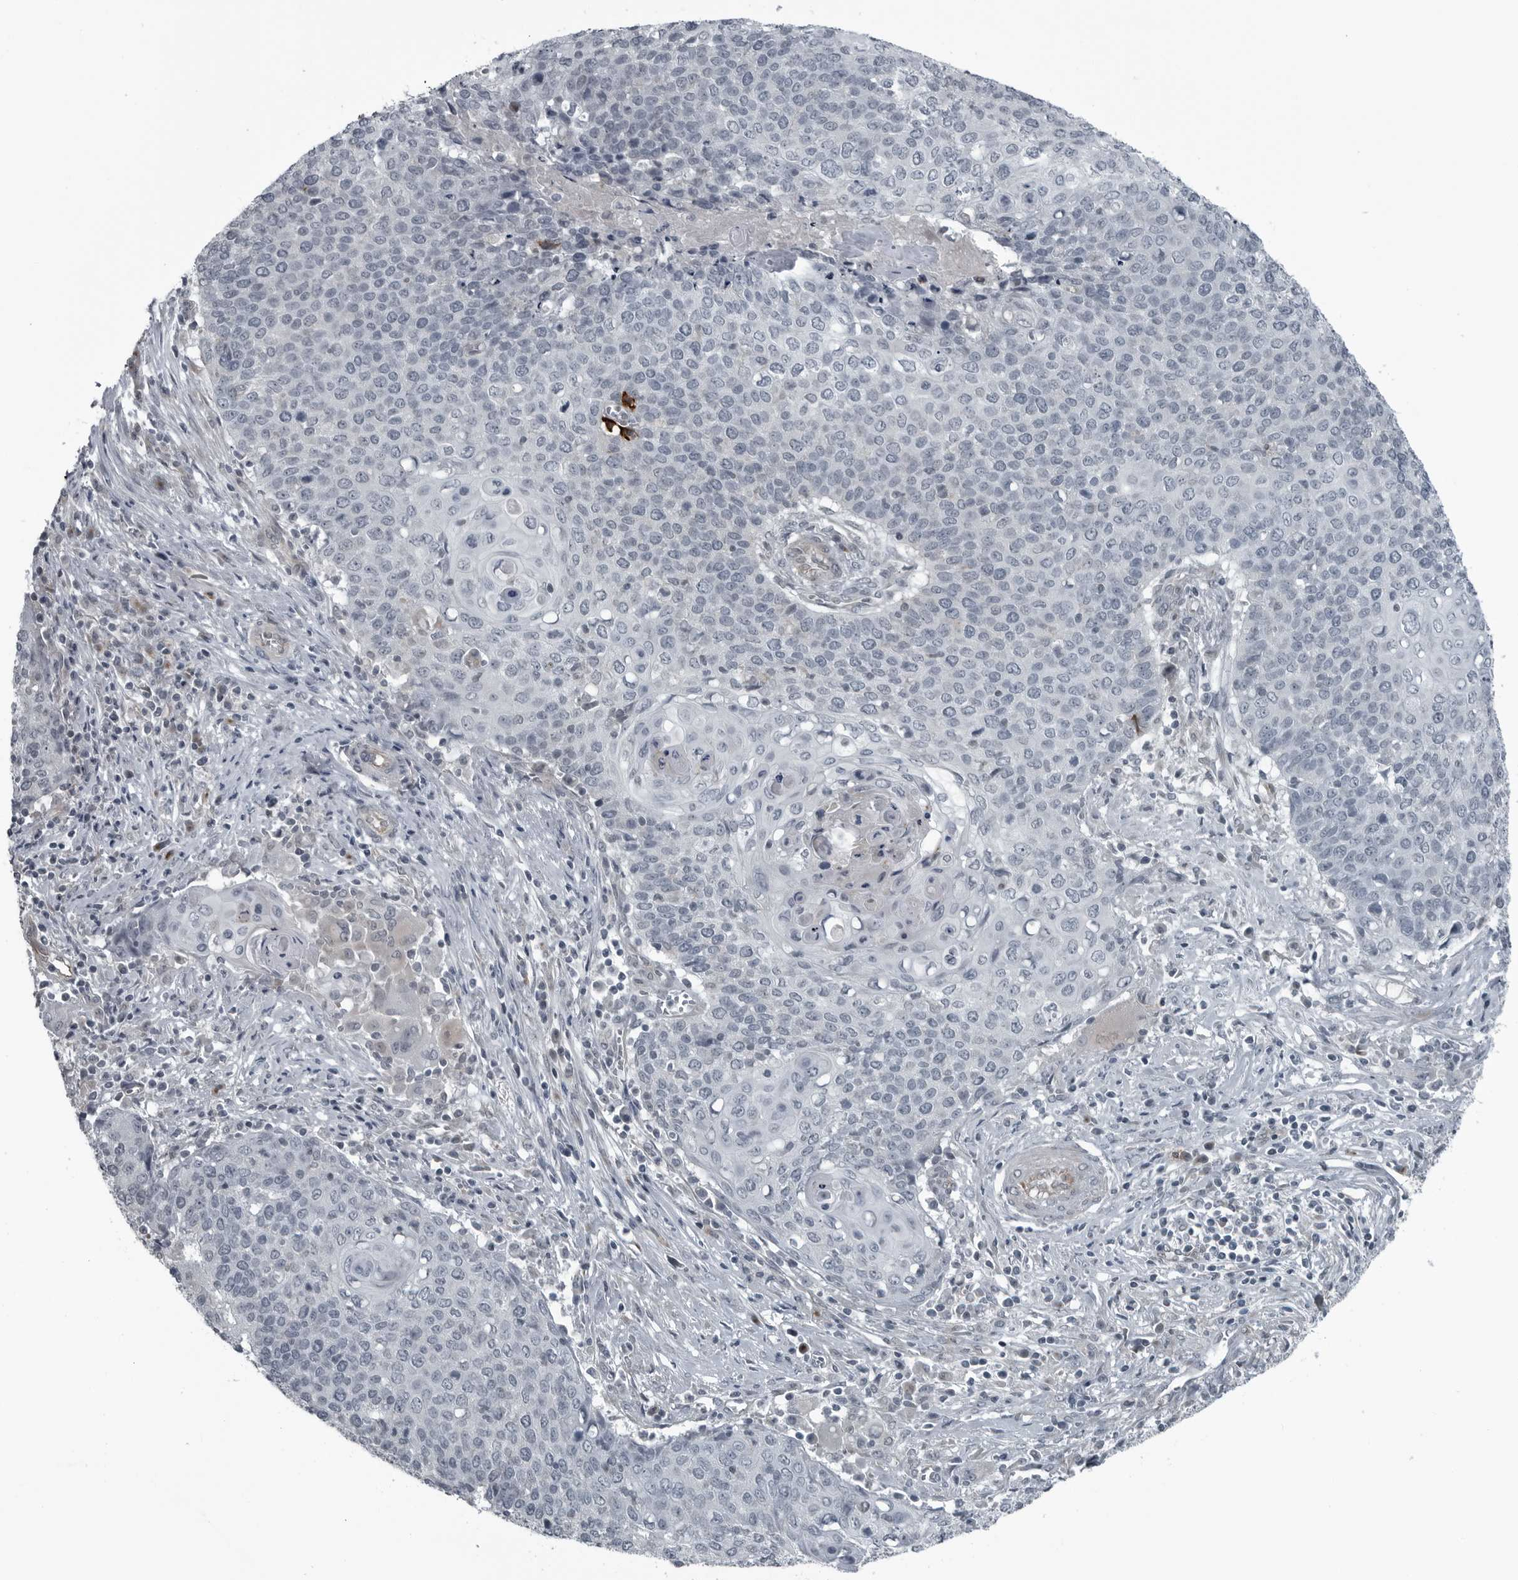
{"staining": {"intensity": "negative", "quantity": "none", "location": "none"}, "tissue": "cervical cancer", "cell_type": "Tumor cells", "image_type": "cancer", "snomed": [{"axis": "morphology", "description": "Squamous cell carcinoma, NOS"}, {"axis": "topography", "description": "Cervix"}], "caption": "High power microscopy histopathology image of an IHC photomicrograph of cervical cancer (squamous cell carcinoma), revealing no significant expression in tumor cells.", "gene": "GAK", "patient": {"sex": "female", "age": 39}}